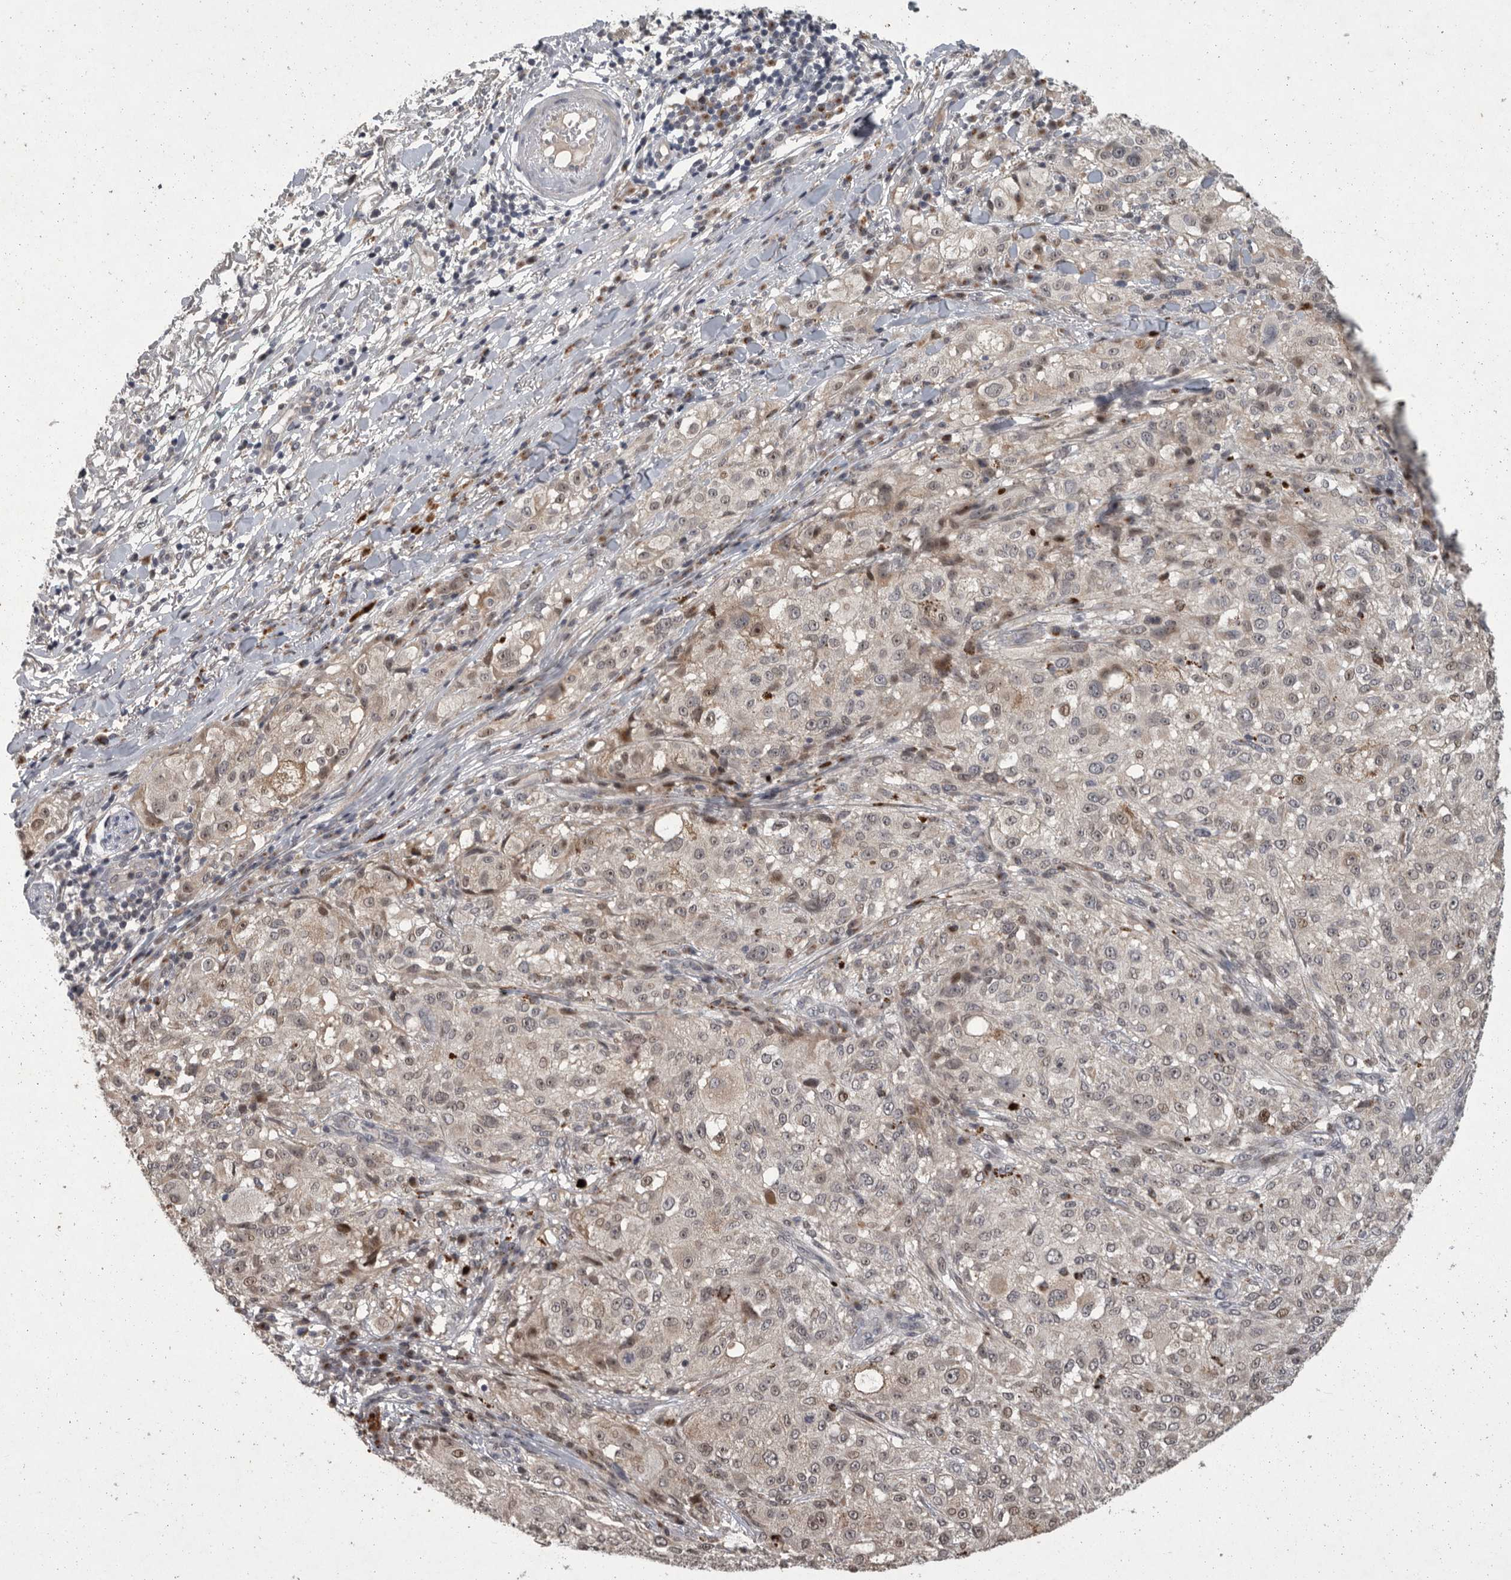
{"staining": {"intensity": "negative", "quantity": "none", "location": "none"}, "tissue": "melanoma", "cell_type": "Tumor cells", "image_type": "cancer", "snomed": [{"axis": "morphology", "description": "Necrosis, NOS"}, {"axis": "morphology", "description": "Malignant melanoma, NOS"}, {"axis": "topography", "description": "Skin"}], "caption": "DAB immunohistochemical staining of melanoma exhibits no significant positivity in tumor cells. (DAB immunohistochemistry with hematoxylin counter stain).", "gene": "MAN2A1", "patient": {"sex": "female", "age": 87}}